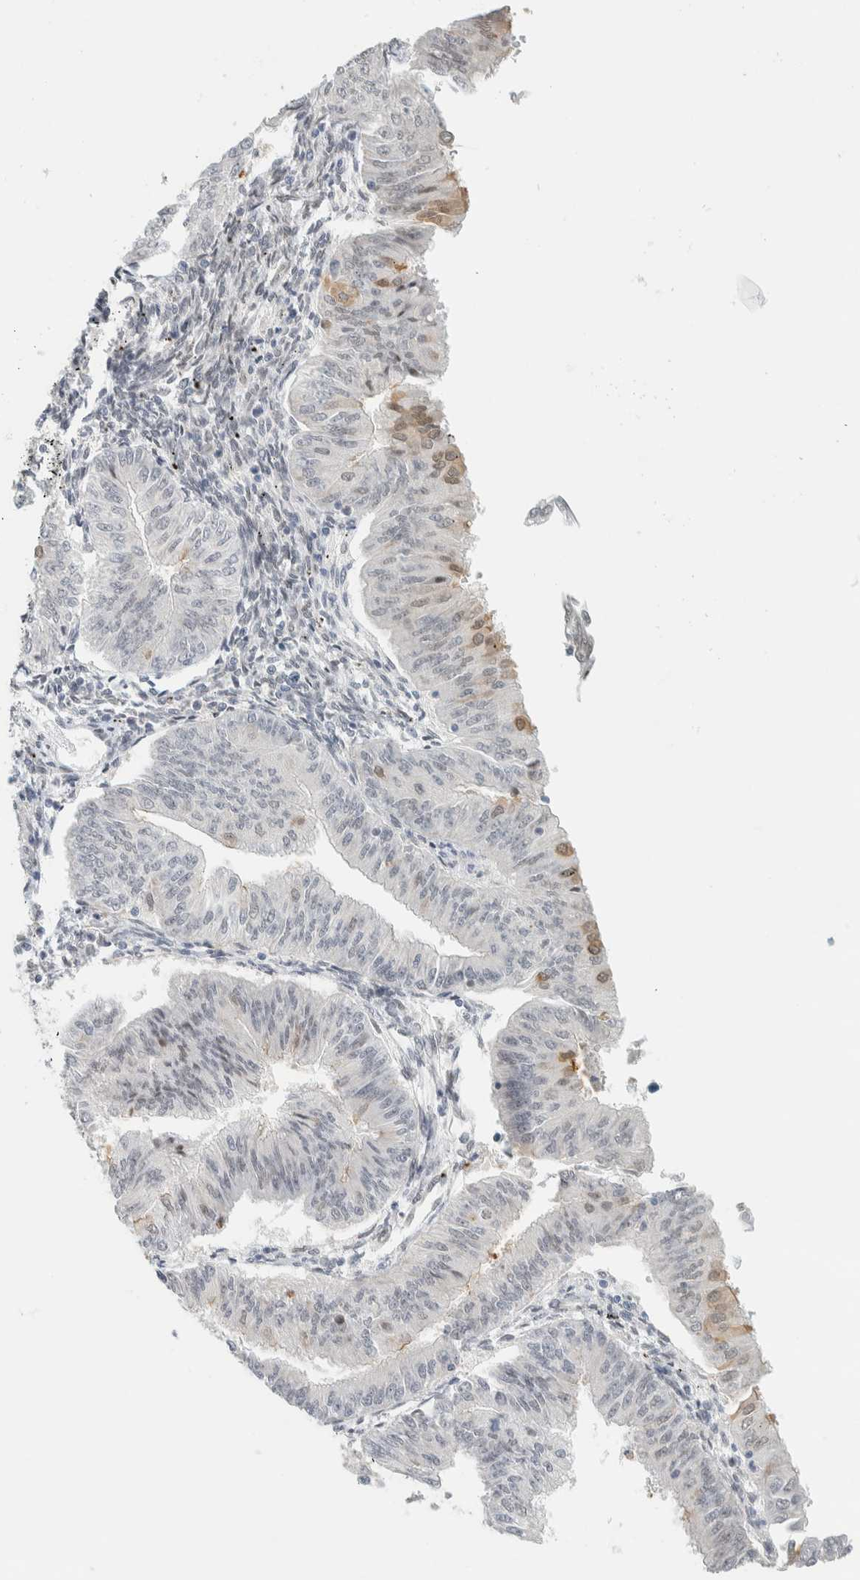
{"staining": {"intensity": "weak", "quantity": "<25%", "location": "cytoplasmic/membranous"}, "tissue": "endometrial cancer", "cell_type": "Tumor cells", "image_type": "cancer", "snomed": [{"axis": "morphology", "description": "Normal tissue, NOS"}, {"axis": "morphology", "description": "Adenocarcinoma, NOS"}, {"axis": "topography", "description": "Endometrium"}], "caption": "A histopathology image of adenocarcinoma (endometrial) stained for a protein demonstrates no brown staining in tumor cells.", "gene": "C1QTNF12", "patient": {"sex": "female", "age": 53}}